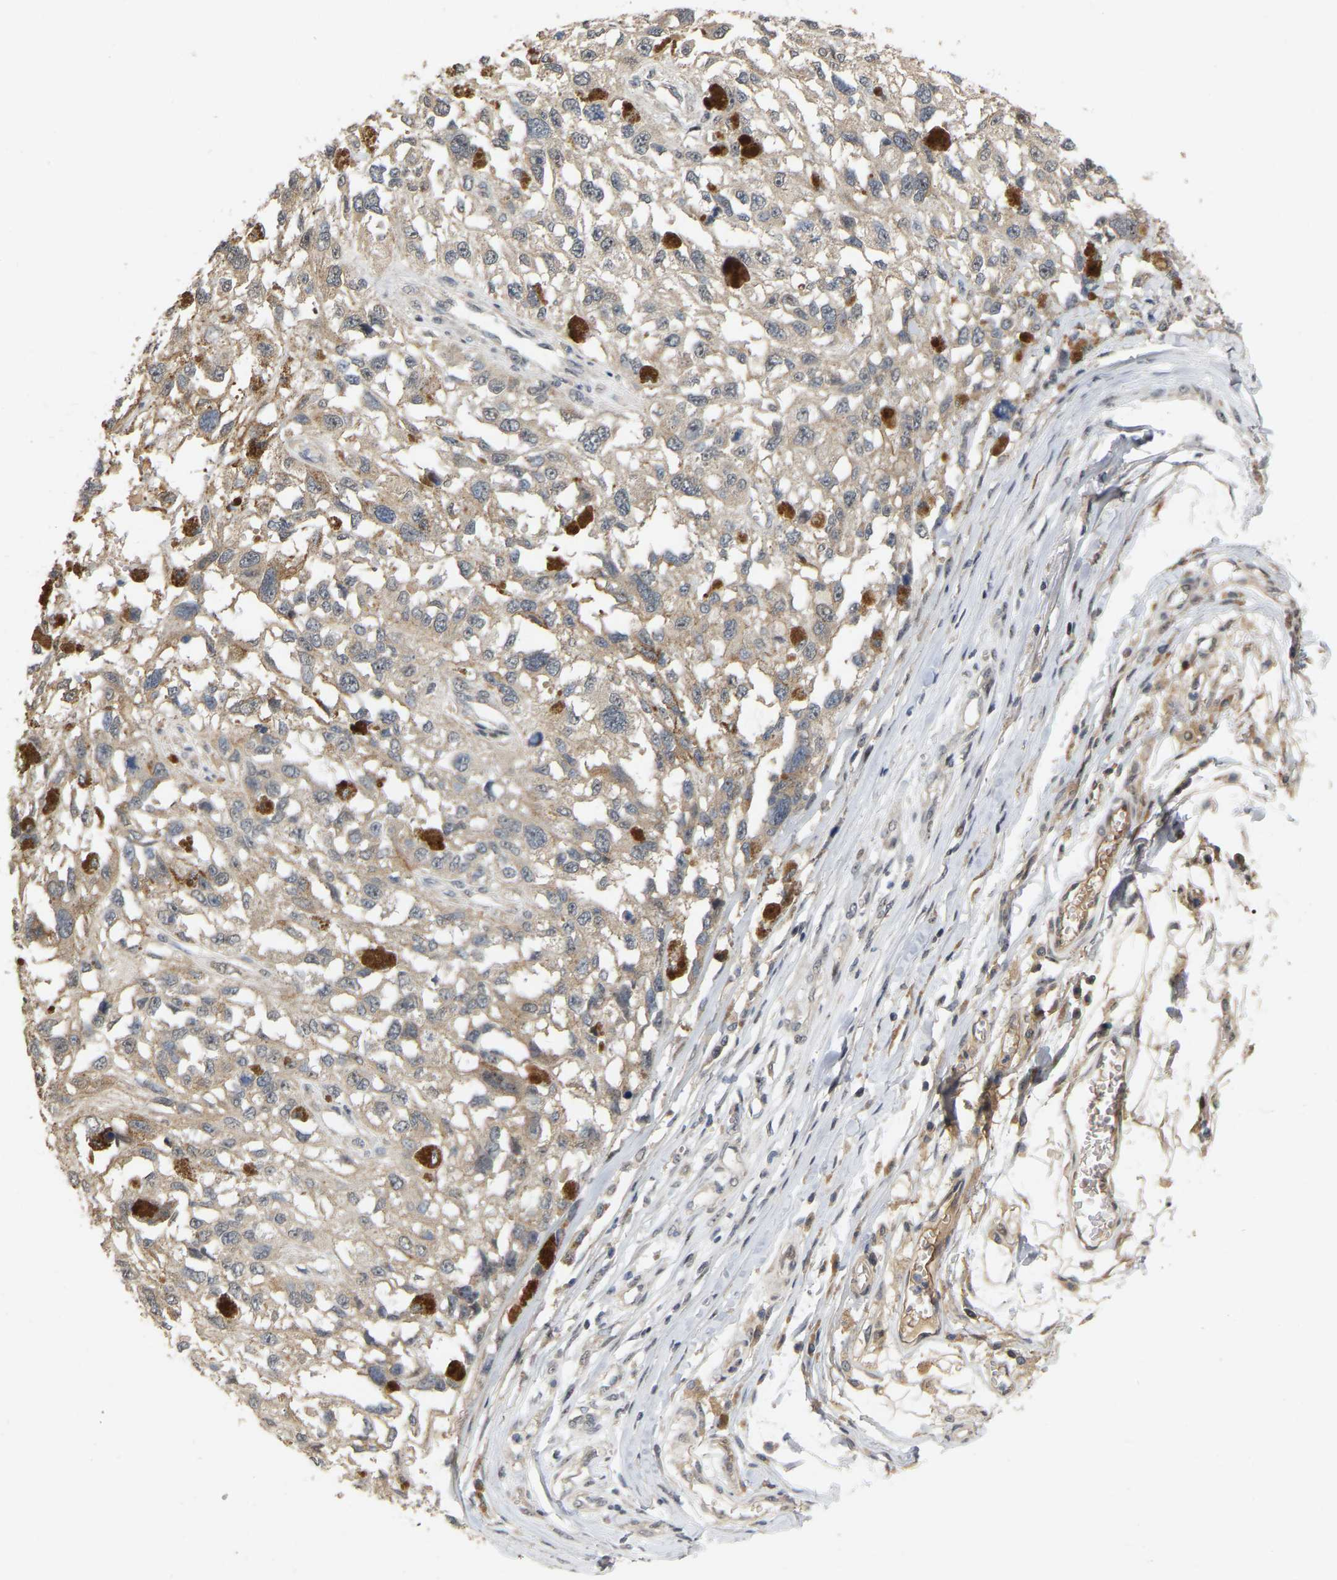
{"staining": {"intensity": "weak", "quantity": "25%-75%", "location": "cytoplasmic/membranous"}, "tissue": "melanoma", "cell_type": "Tumor cells", "image_type": "cancer", "snomed": [{"axis": "morphology", "description": "Malignant melanoma, Metastatic site"}, {"axis": "topography", "description": "Lymph node"}], "caption": "Protein staining displays weak cytoplasmic/membranous staining in approximately 25%-75% of tumor cells in melanoma. (DAB = brown stain, brightfield microscopy at high magnification).", "gene": "RUVBL1", "patient": {"sex": "male", "age": 59}}